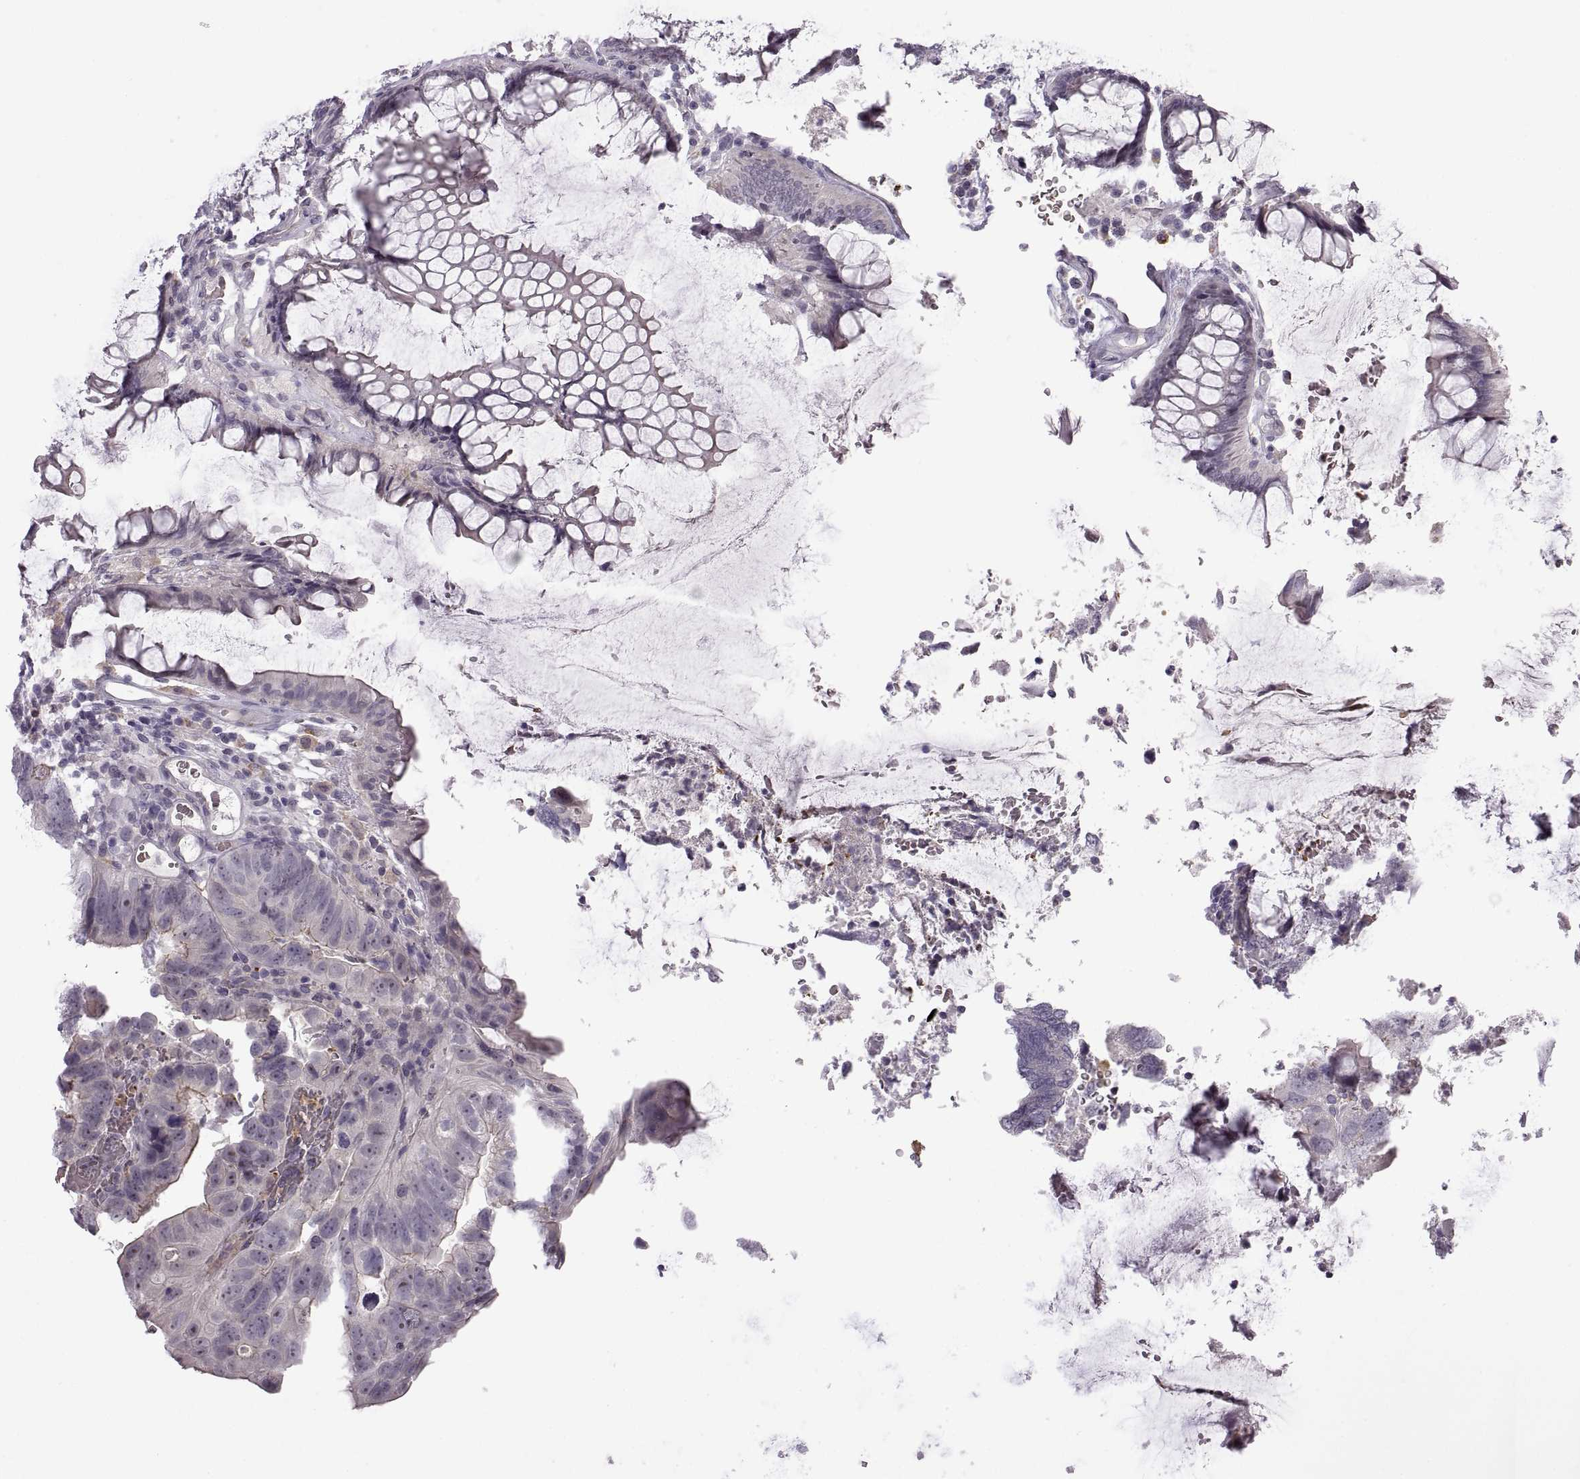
{"staining": {"intensity": "negative", "quantity": "none", "location": "none"}, "tissue": "colorectal cancer", "cell_type": "Tumor cells", "image_type": "cancer", "snomed": [{"axis": "morphology", "description": "Adenocarcinoma, NOS"}, {"axis": "topography", "description": "Colon"}], "caption": "Adenocarcinoma (colorectal) was stained to show a protein in brown. There is no significant staining in tumor cells.", "gene": "MEIOC", "patient": {"sex": "female", "age": 67}}